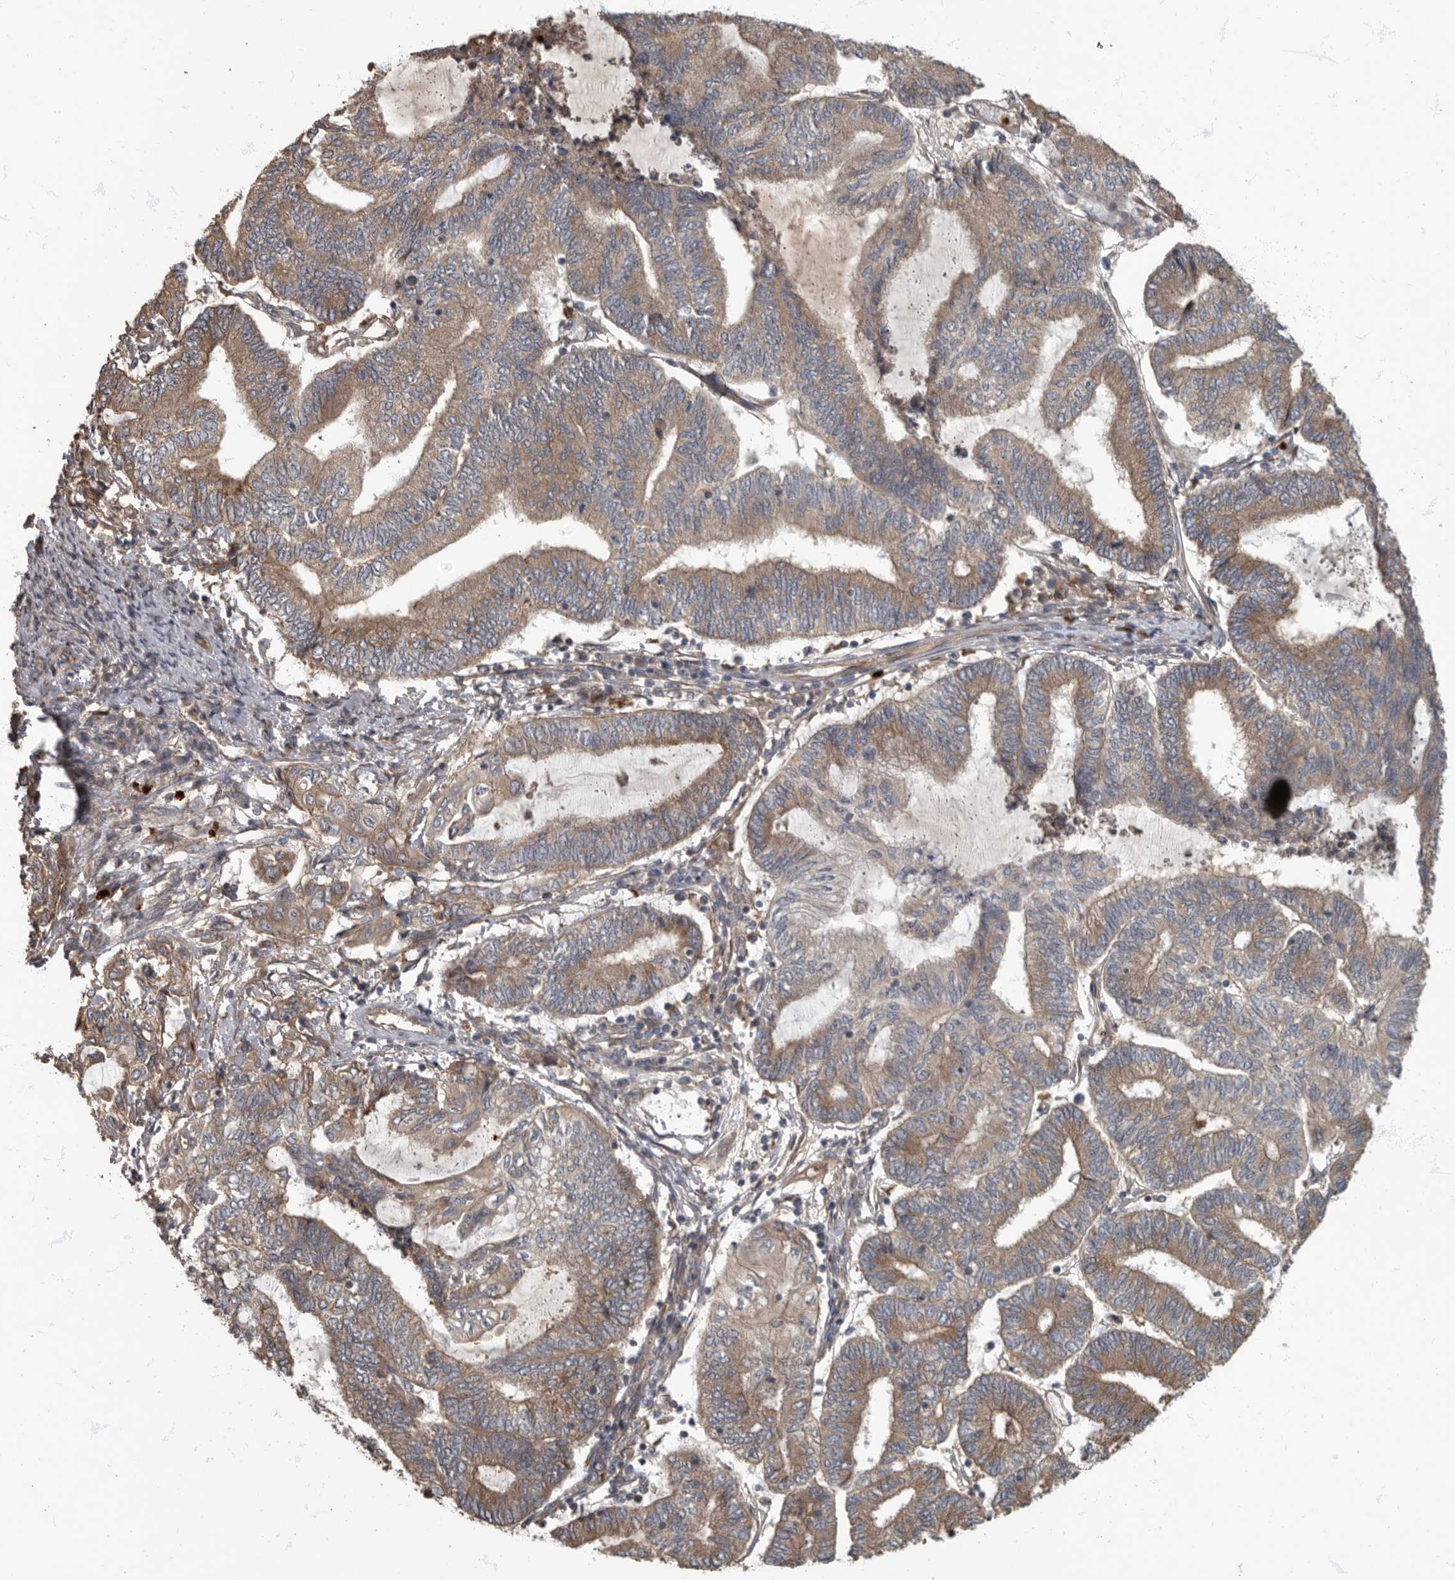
{"staining": {"intensity": "weak", "quantity": ">75%", "location": "cytoplasmic/membranous"}, "tissue": "endometrial cancer", "cell_type": "Tumor cells", "image_type": "cancer", "snomed": [{"axis": "morphology", "description": "Adenocarcinoma, NOS"}, {"axis": "topography", "description": "Uterus"}, {"axis": "topography", "description": "Endometrium"}], "caption": "This histopathology image demonstrates immunohistochemistry (IHC) staining of human endometrial cancer, with low weak cytoplasmic/membranous positivity in about >75% of tumor cells.", "gene": "DAAM1", "patient": {"sex": "female", "age": 70}}